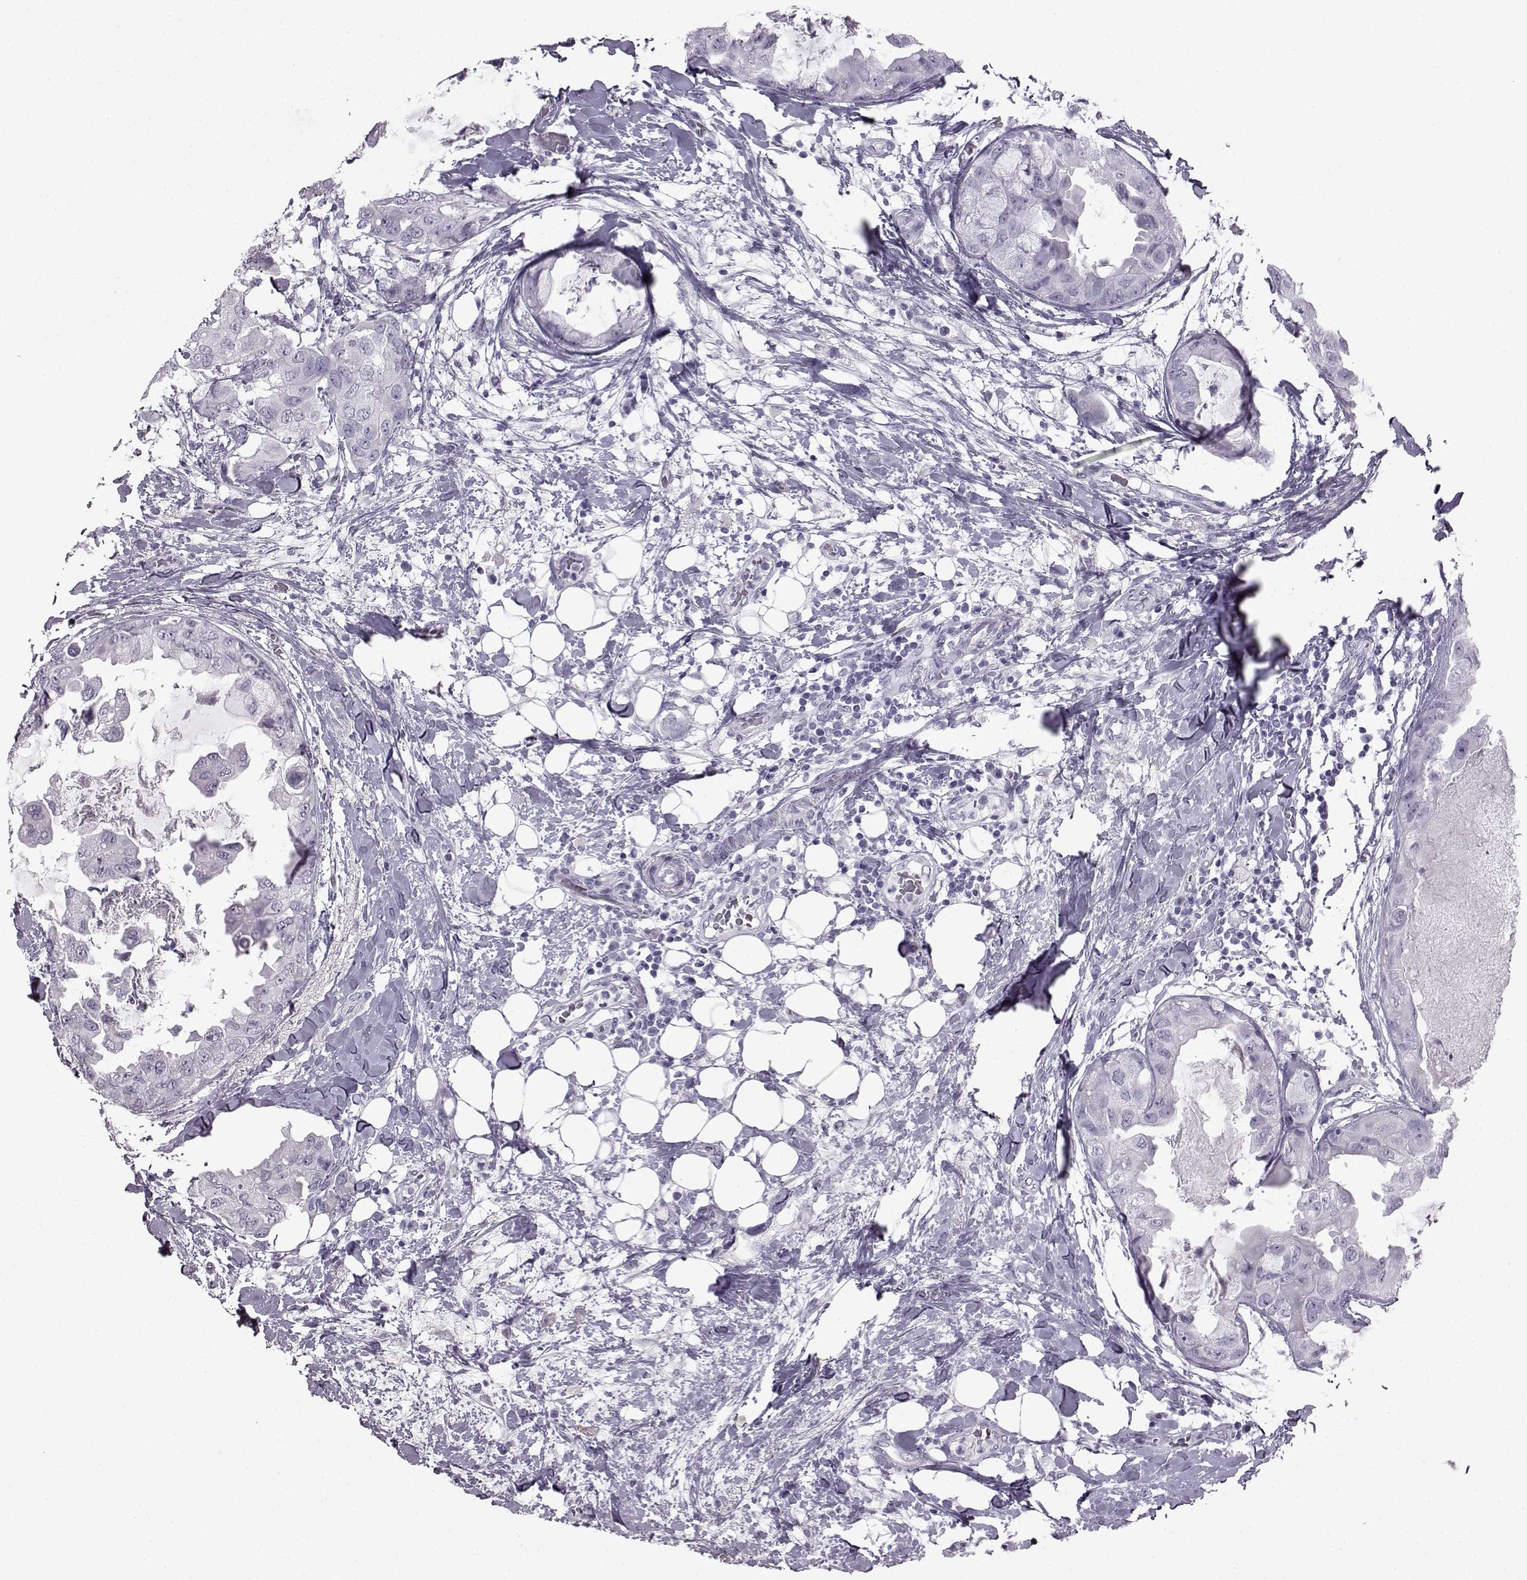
{"staining": {"intensity": "negative", "quantity": "none", "location": "none"}, "tissue": "breast cancer", "cell_type": "Tumor cells", "image_type": "cancer", "snomed": [{"axis": "morphology", "description": "Normal tissue, NOS"}, {"axis": "morphology", "description": "Duct carcinoma"}, {"axis": "topography", "description": "Breast"}], "caption": "DAB immunohistochemical staining of human infiltrating ductal carcinoma (breast) demonstrates no significant expression in tumor cells. (Stains: DAB immunohistochemistry with hematoxylin counter stain, Microscopy: brightfield microscopy at high magnification).", "gene": "SLC28A2", "patient": {"sex": "female", "age": 40}}